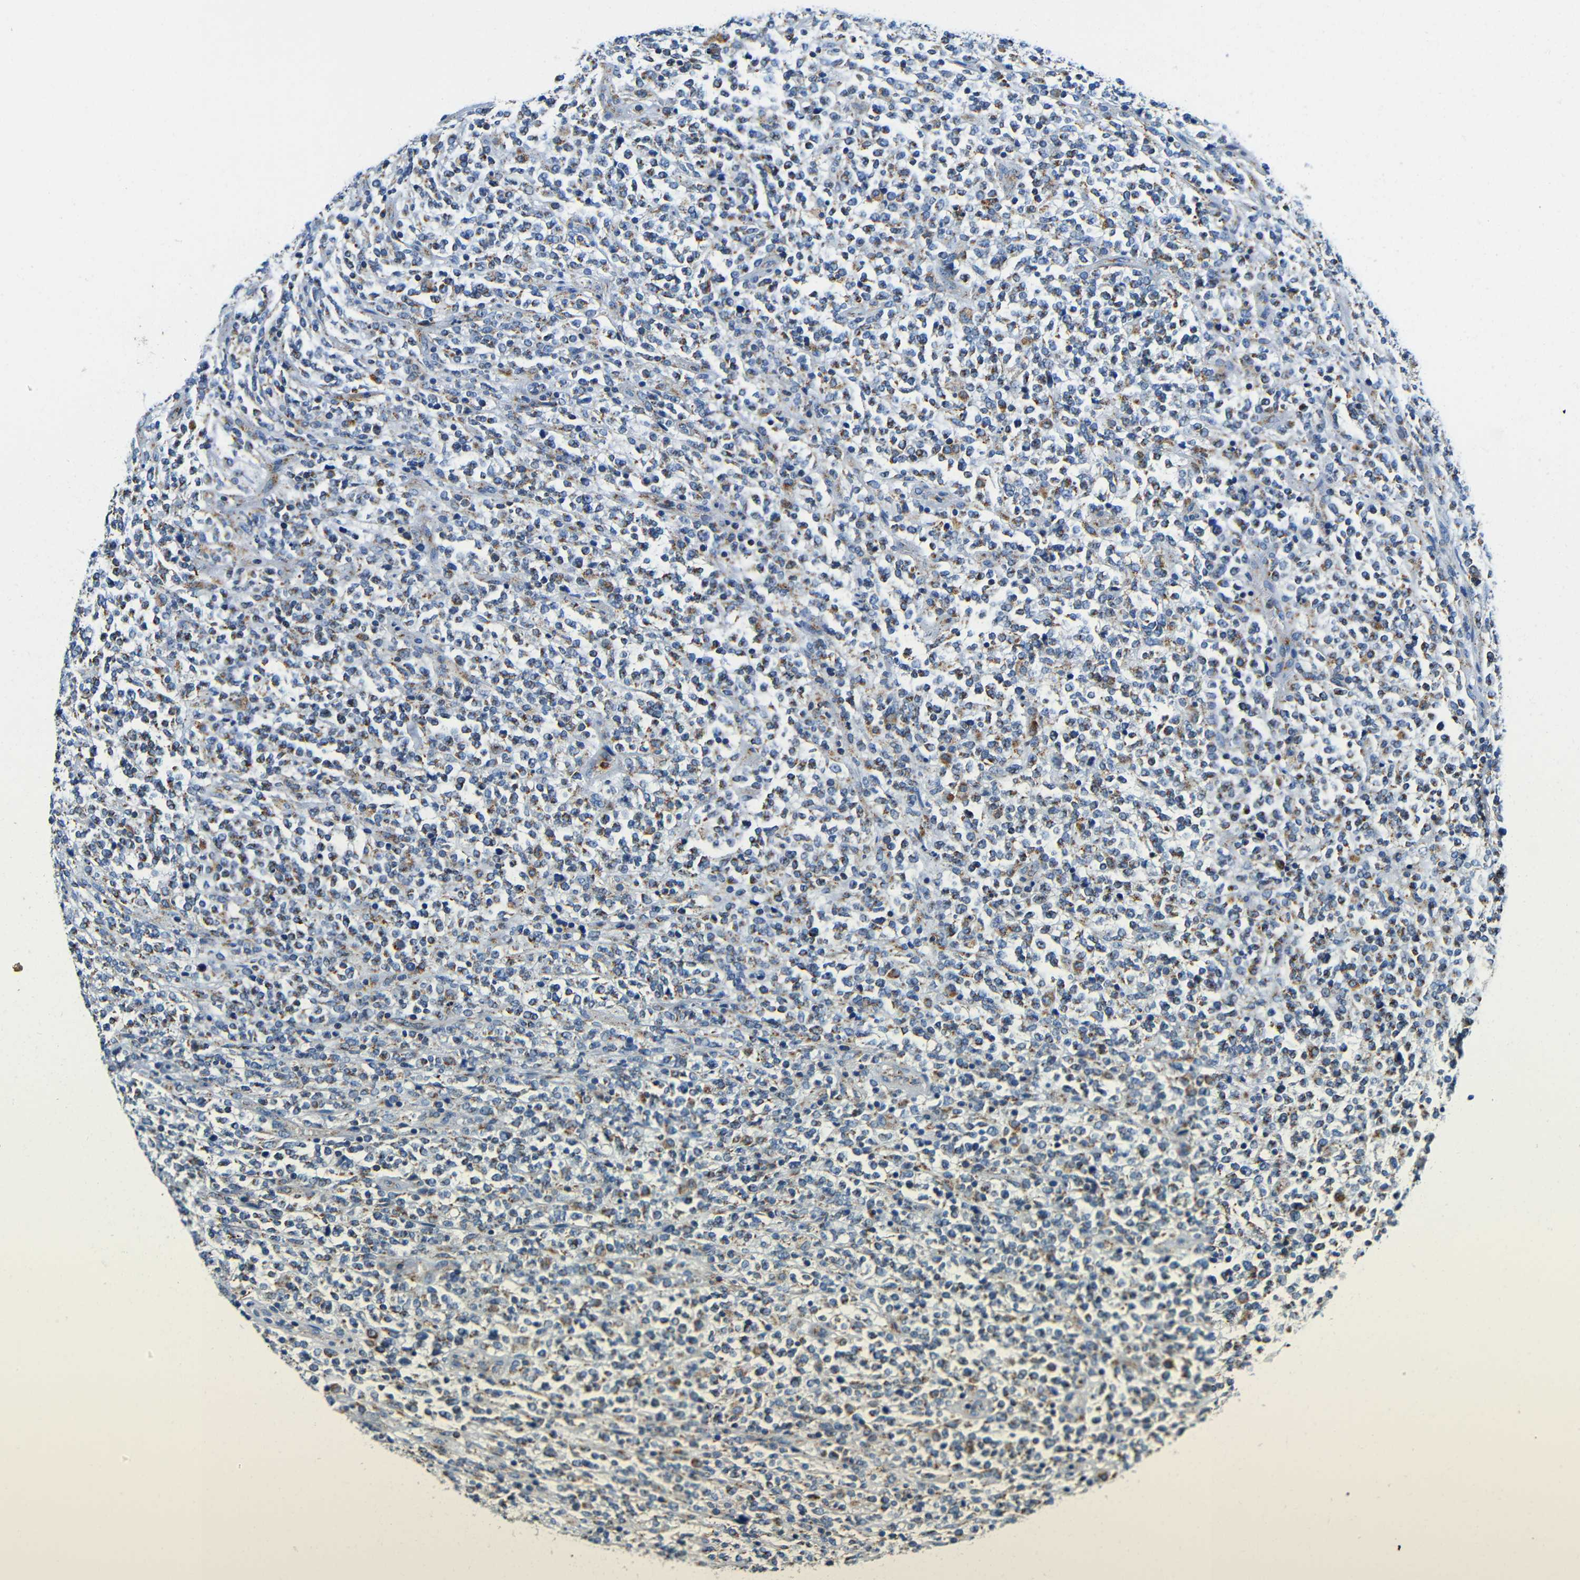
{"staining": {"intensity": "moderate", "quantity": "<25%", "location": "cytoplasmic/membranous"}, "tissue": "lymphoma", "cell_type": "Tumor cells", "image_type": "cancer", "snomed": [{"axis": "morphology", "description": "Malignant lymphoma, non-Hodgkin's type, High grade"}, {"axis": "topography", "description": "Soft tissue"}], "caption": "A brown stain highlights moderate cytoplasmic/membranous staining of a protein in high-grade malignant lymphoma, non-Hodgkin's type tumor cells.", "gene": "GALNT18", "patient": {"sex": "male", "age": 18}}